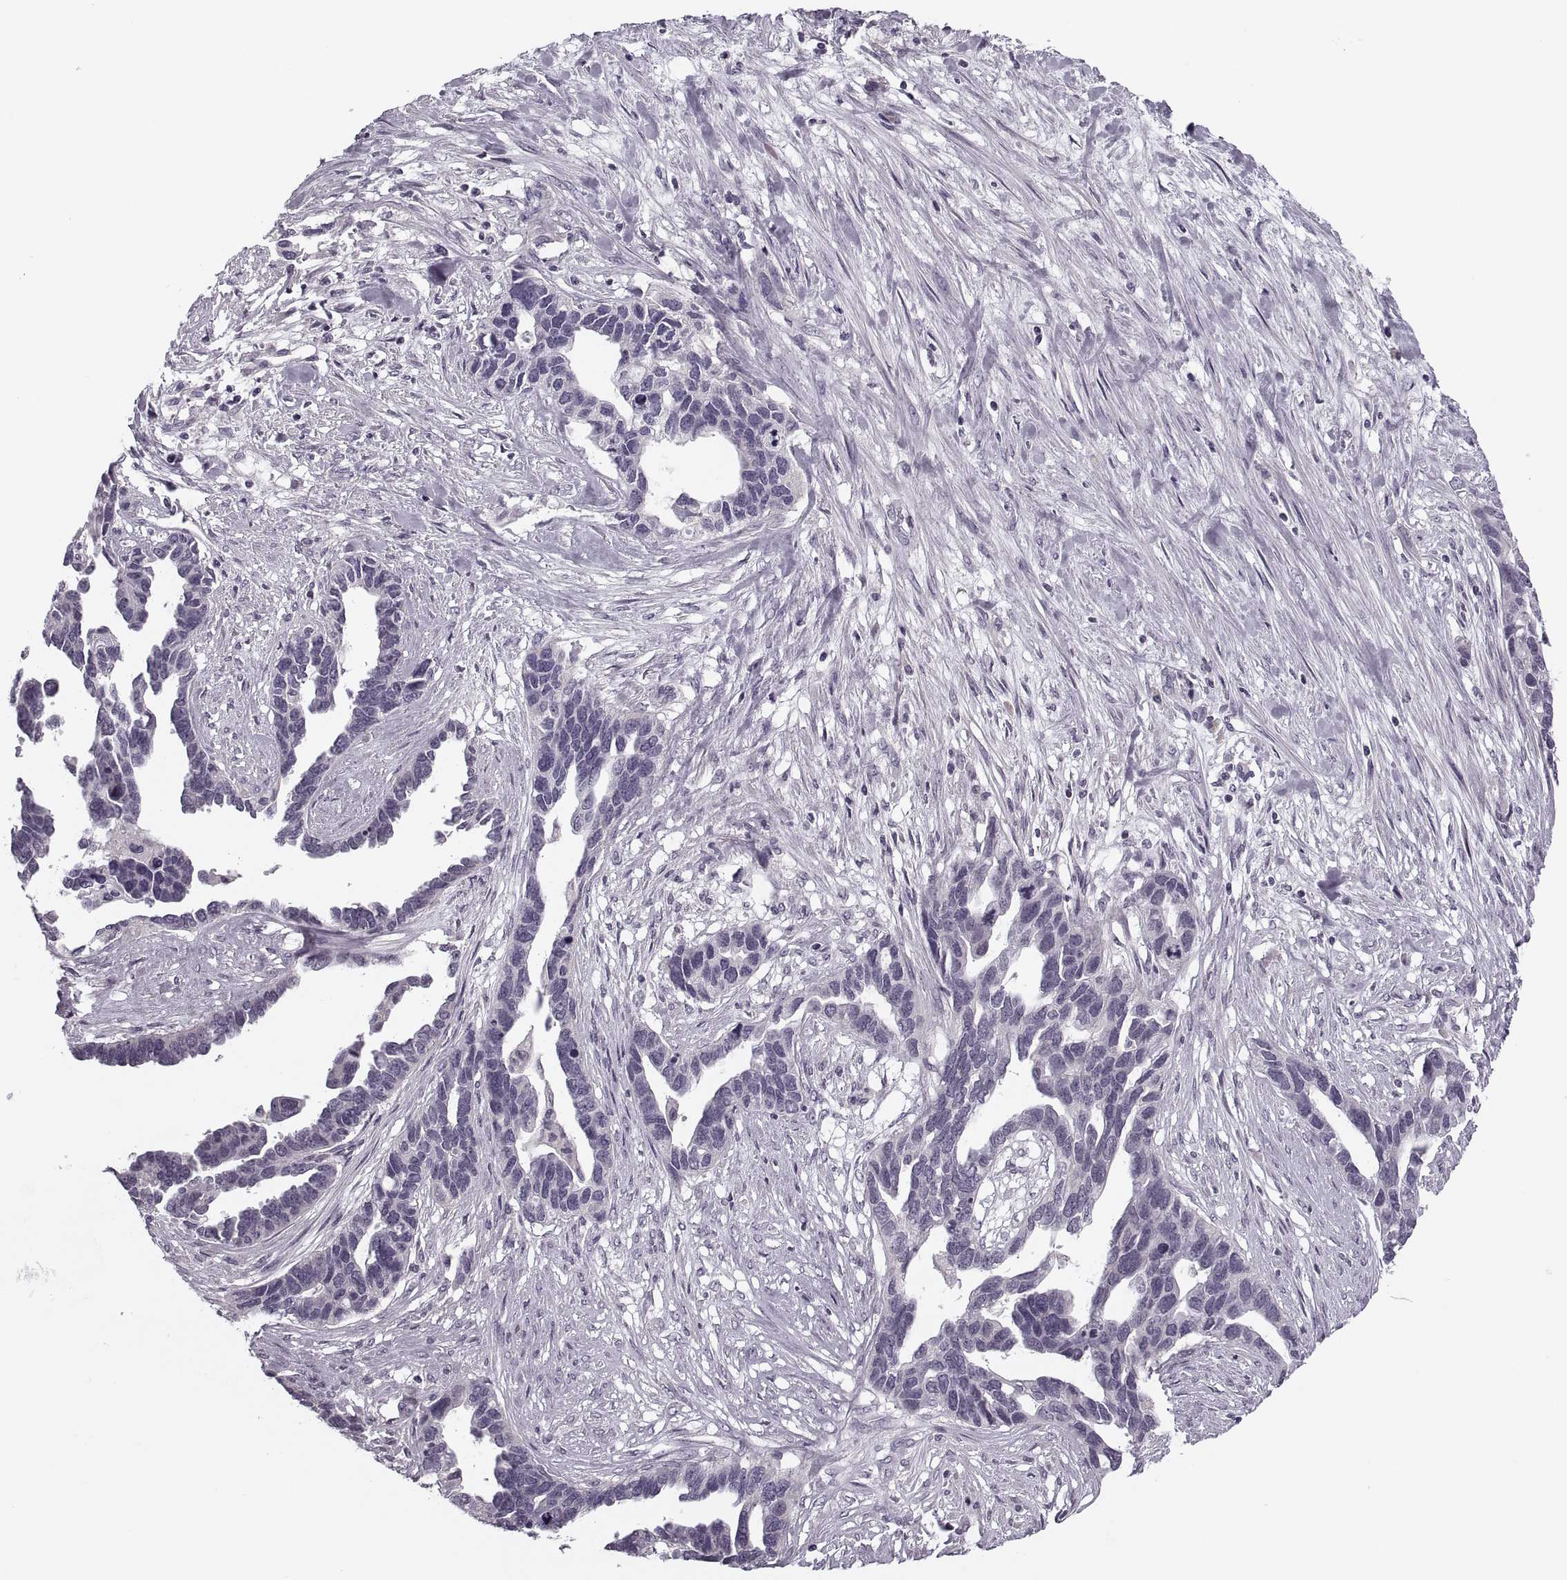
{"staining": {"intensity": "negative", "quantity": "none", "location": "none"}, "tissue": "ovarian cancer", "cell_type": "Tumor cells", "image_type": "cancer", "snomed": [{"axis": "morphology", "description": "Cystadenocarcinoma, serous, NOS"}, {"axis": "topography", "description": "Ovary"}], "caption": "Human ovarian cancer stained for a protein using immunohistochemistry displays no positivity in tumor cells.", "gene": "PRSS54", "patient": {"sex": "female", "age": 54}}